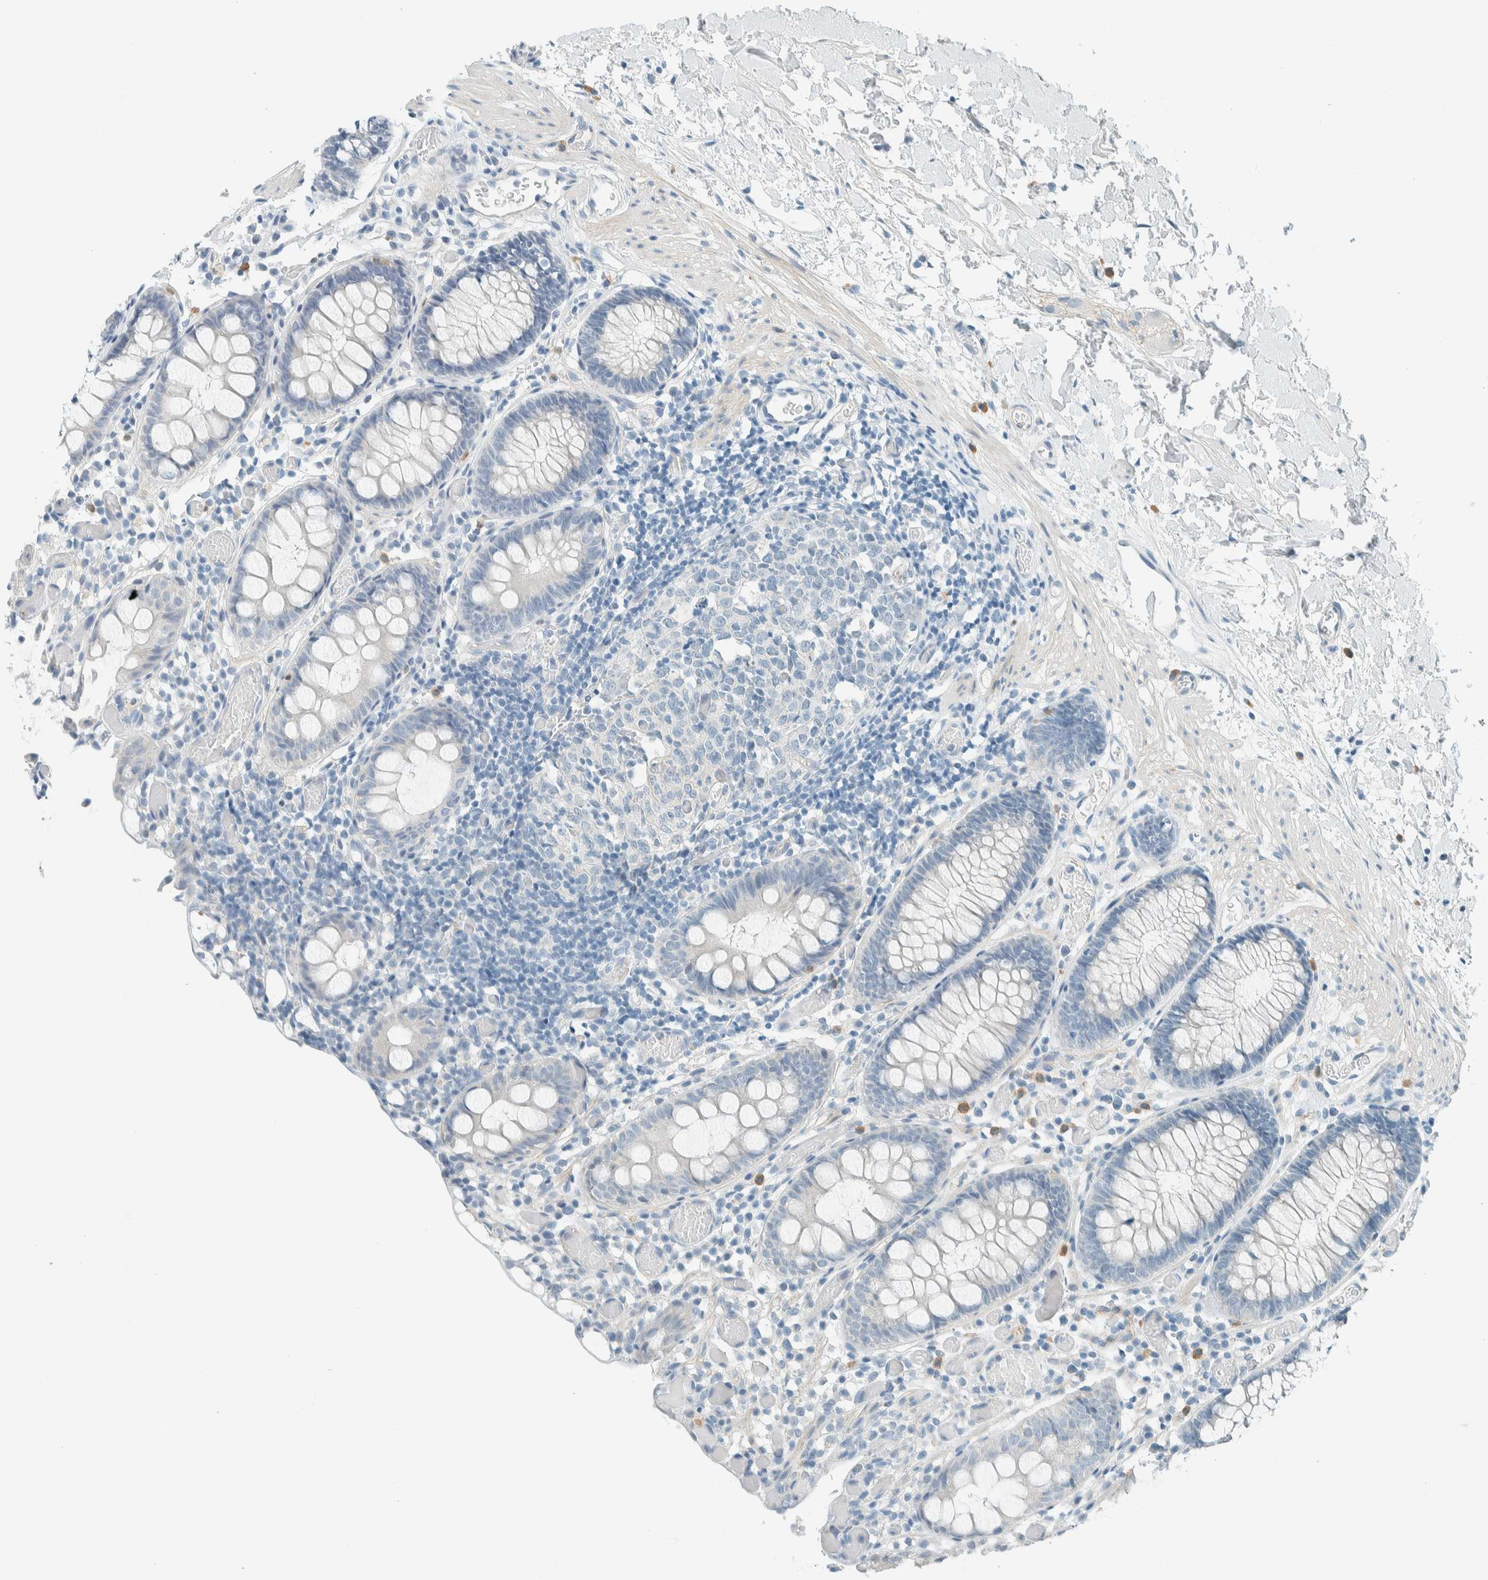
{"staining": {"intensity": "negative", "quantity": "none", "location": "none"}, "tissue": "colon", "cell_type": "Endothelial cells", "image_type": "normal", "snomed": [{"axis": "morphology", "description": "Normal tissue, NOS"}, {"axis": "topography", "description": "Colon"}], "caption": "DAB immunohistochemical staining of unremarkable human colon displays no significant staining in endothelial cells. The staining was performed using DAB (3,3'-diaminobenzidine) to visualize the protein expression in brown, while the nuclei were stained in blue with hematoxylin (Magnification: 20x).", "gene": "SLFN12", "patient": {"sex": "male", "age": 14}}